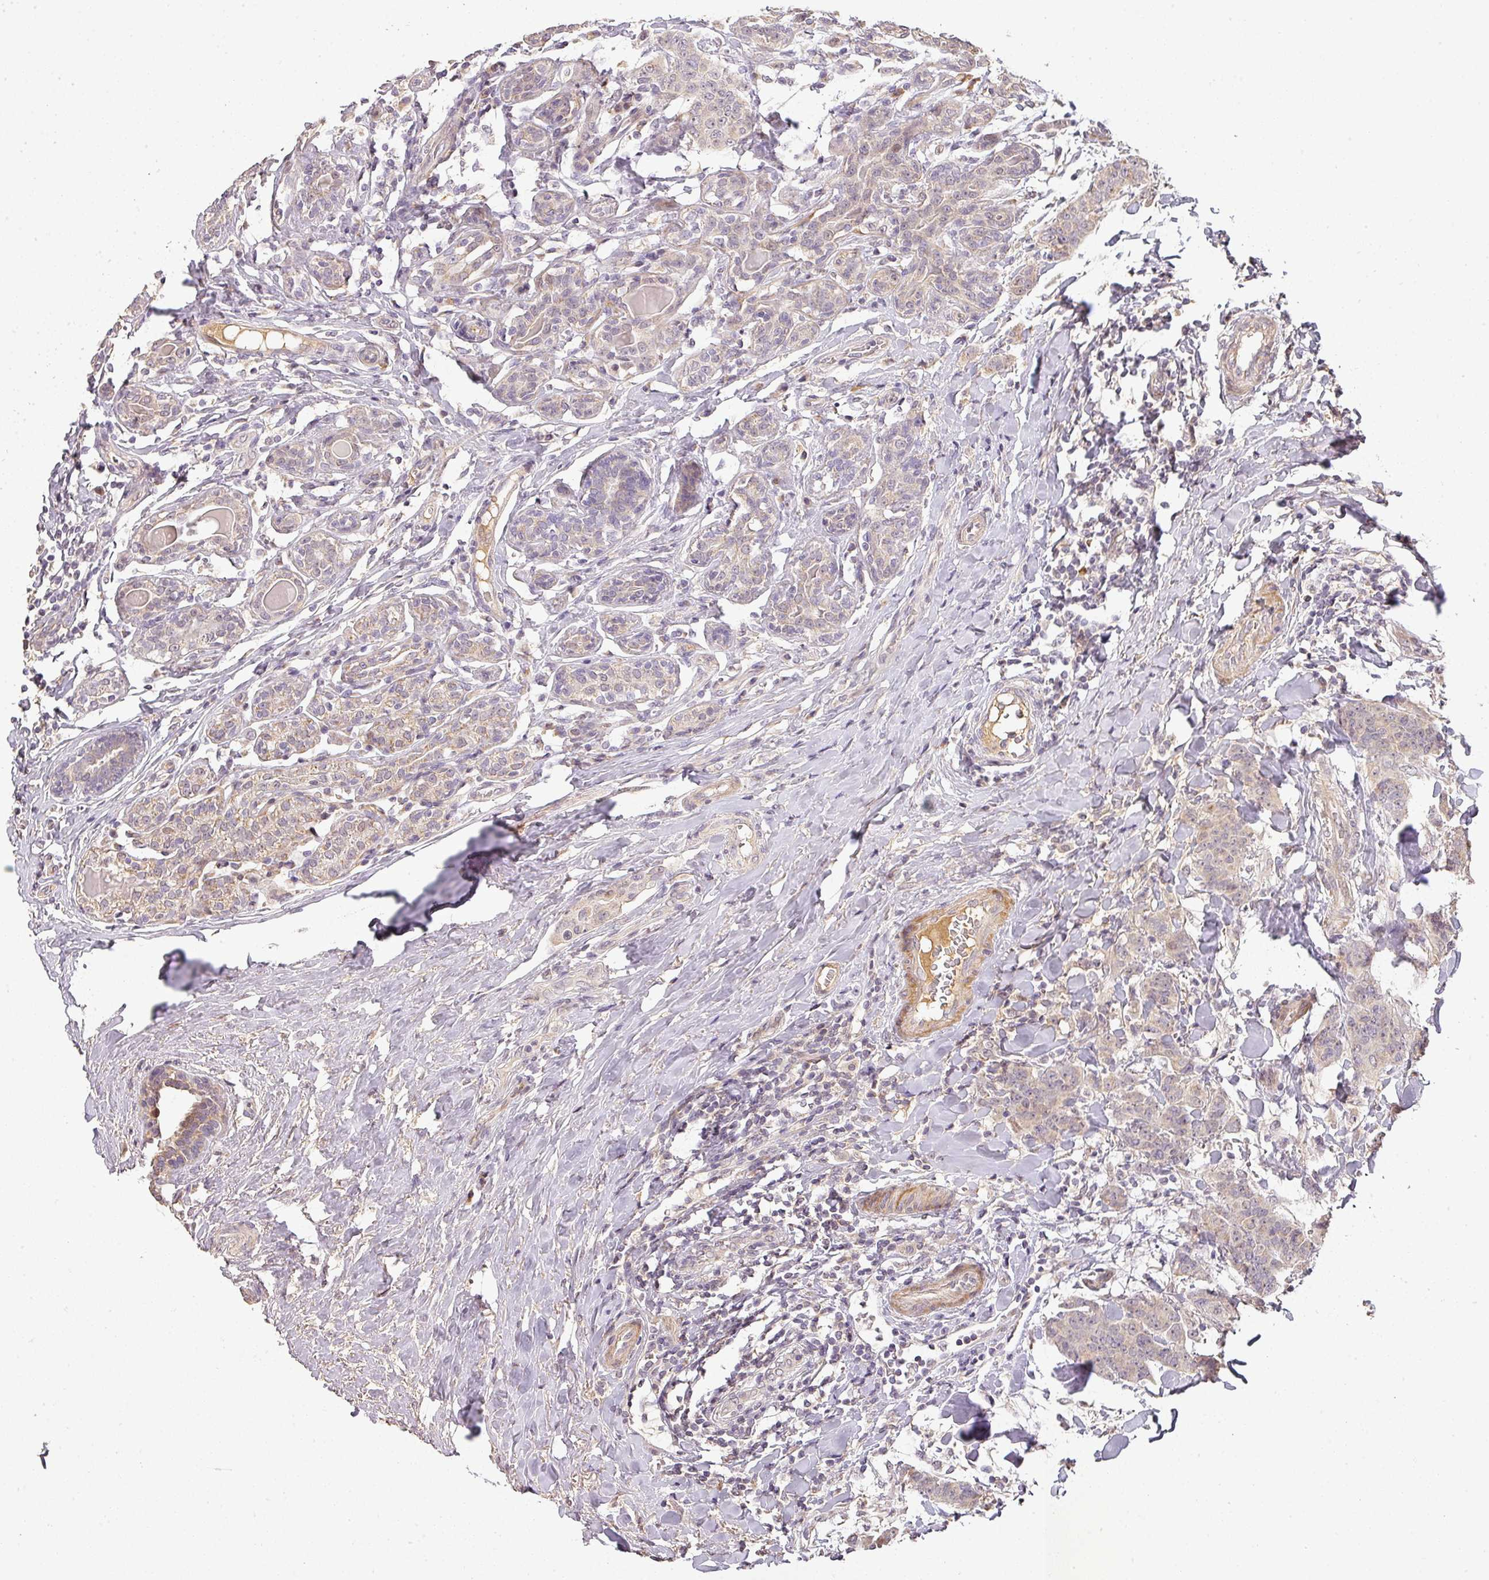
{"staining": {"intensity": "negative", "quantity": "none", "location": "none"}, "tissue": "breast cancer", "cell_type": "Tumor cells", "image_type": "cancer", "snomed": [{"axis": "morphology", "description": "Duct carcinoma"}, {"axis": "topography", "description": "Breast"}], "caption": "The micrograph reveals no significant expression in tumor cells of breast cancer.", "gene": "BPIFB3", "patient": {"sex": "female", "age": 40}}